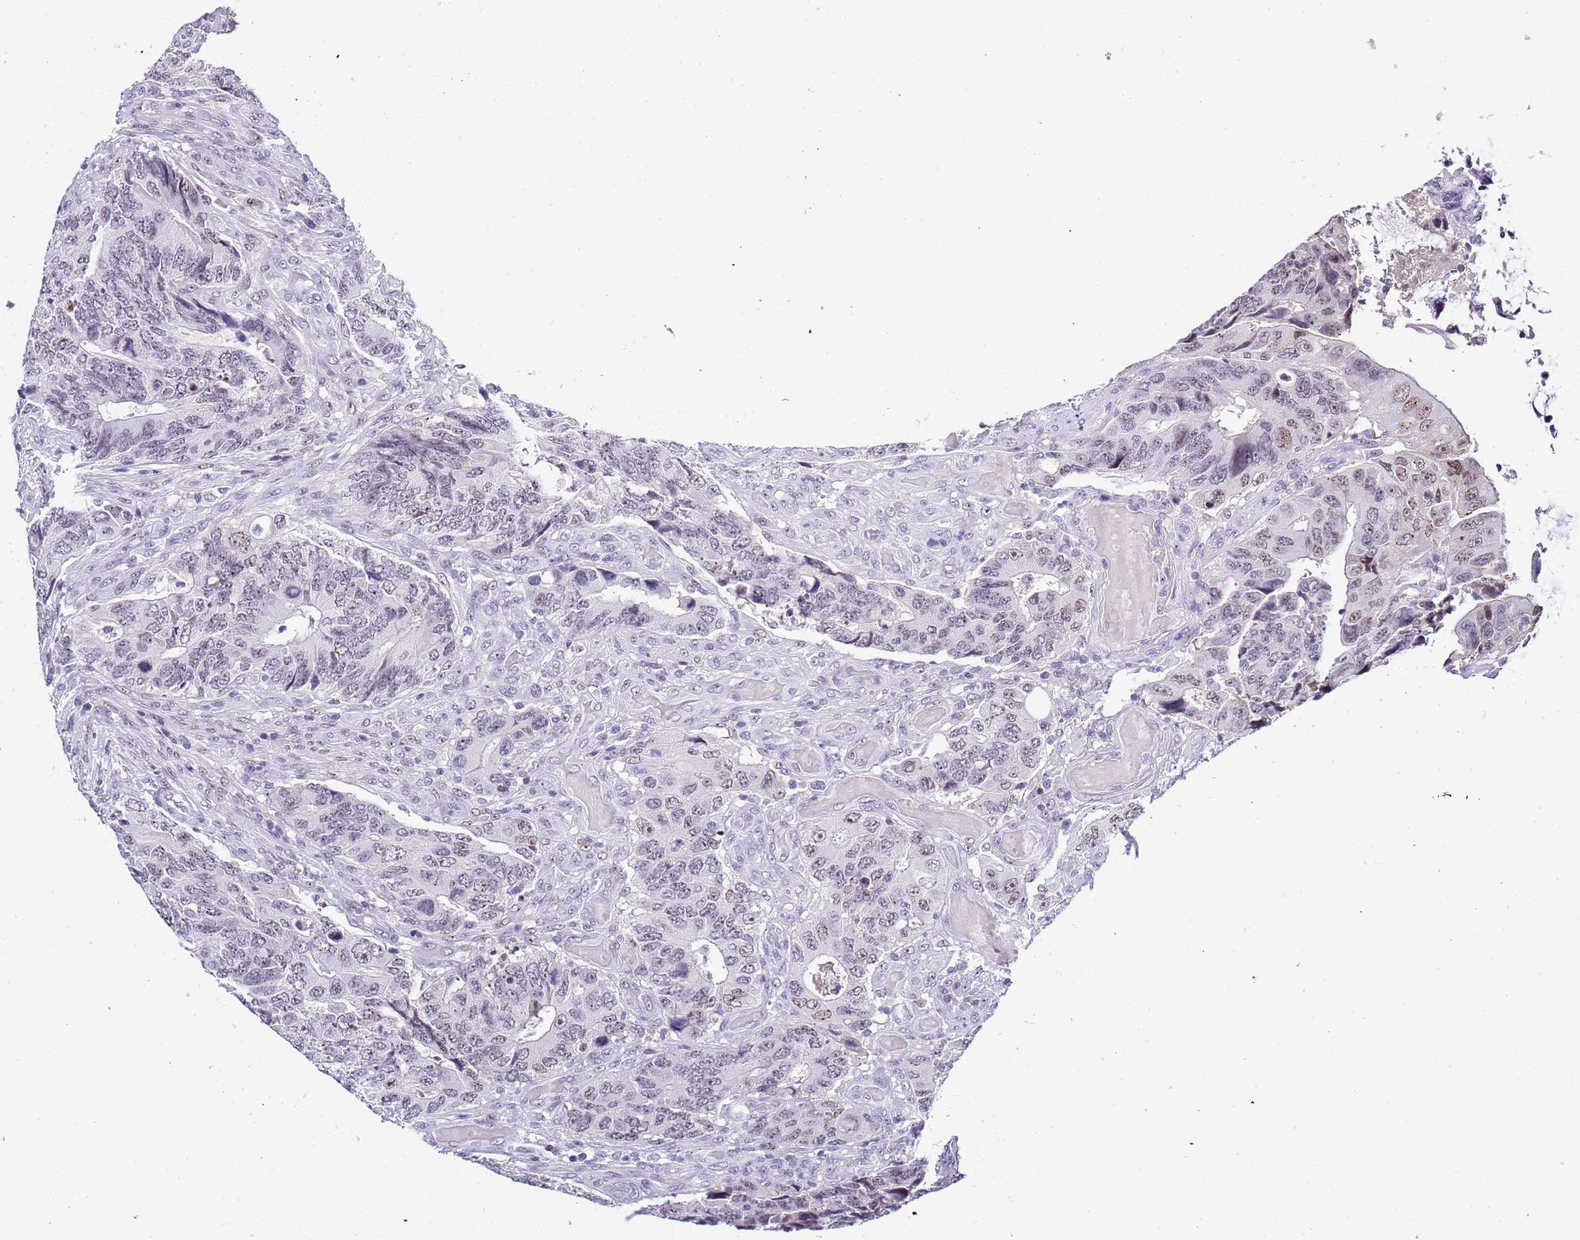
{"staining": {"intensity": "weak", "quantity": "25%-75%", "location": "nuclear"}, "tissue": "colorectal cancer", "cell_type": "Tumor cells", "image_type": "cancer", "snomed": [{"axis": "morphology", "description": "Adenocarcinoma, NOS"}, {"axis": "topography", "description": "Colon"}], "caption": "Human colorectal cancer (adenocarcinoma) stained for a protein (brown) demonstrates weak nuclear positive expression in approximately 25%-75% of tumor cells.", "gene": "NOP56", "patient": {"sex": "male", "age": 87}}